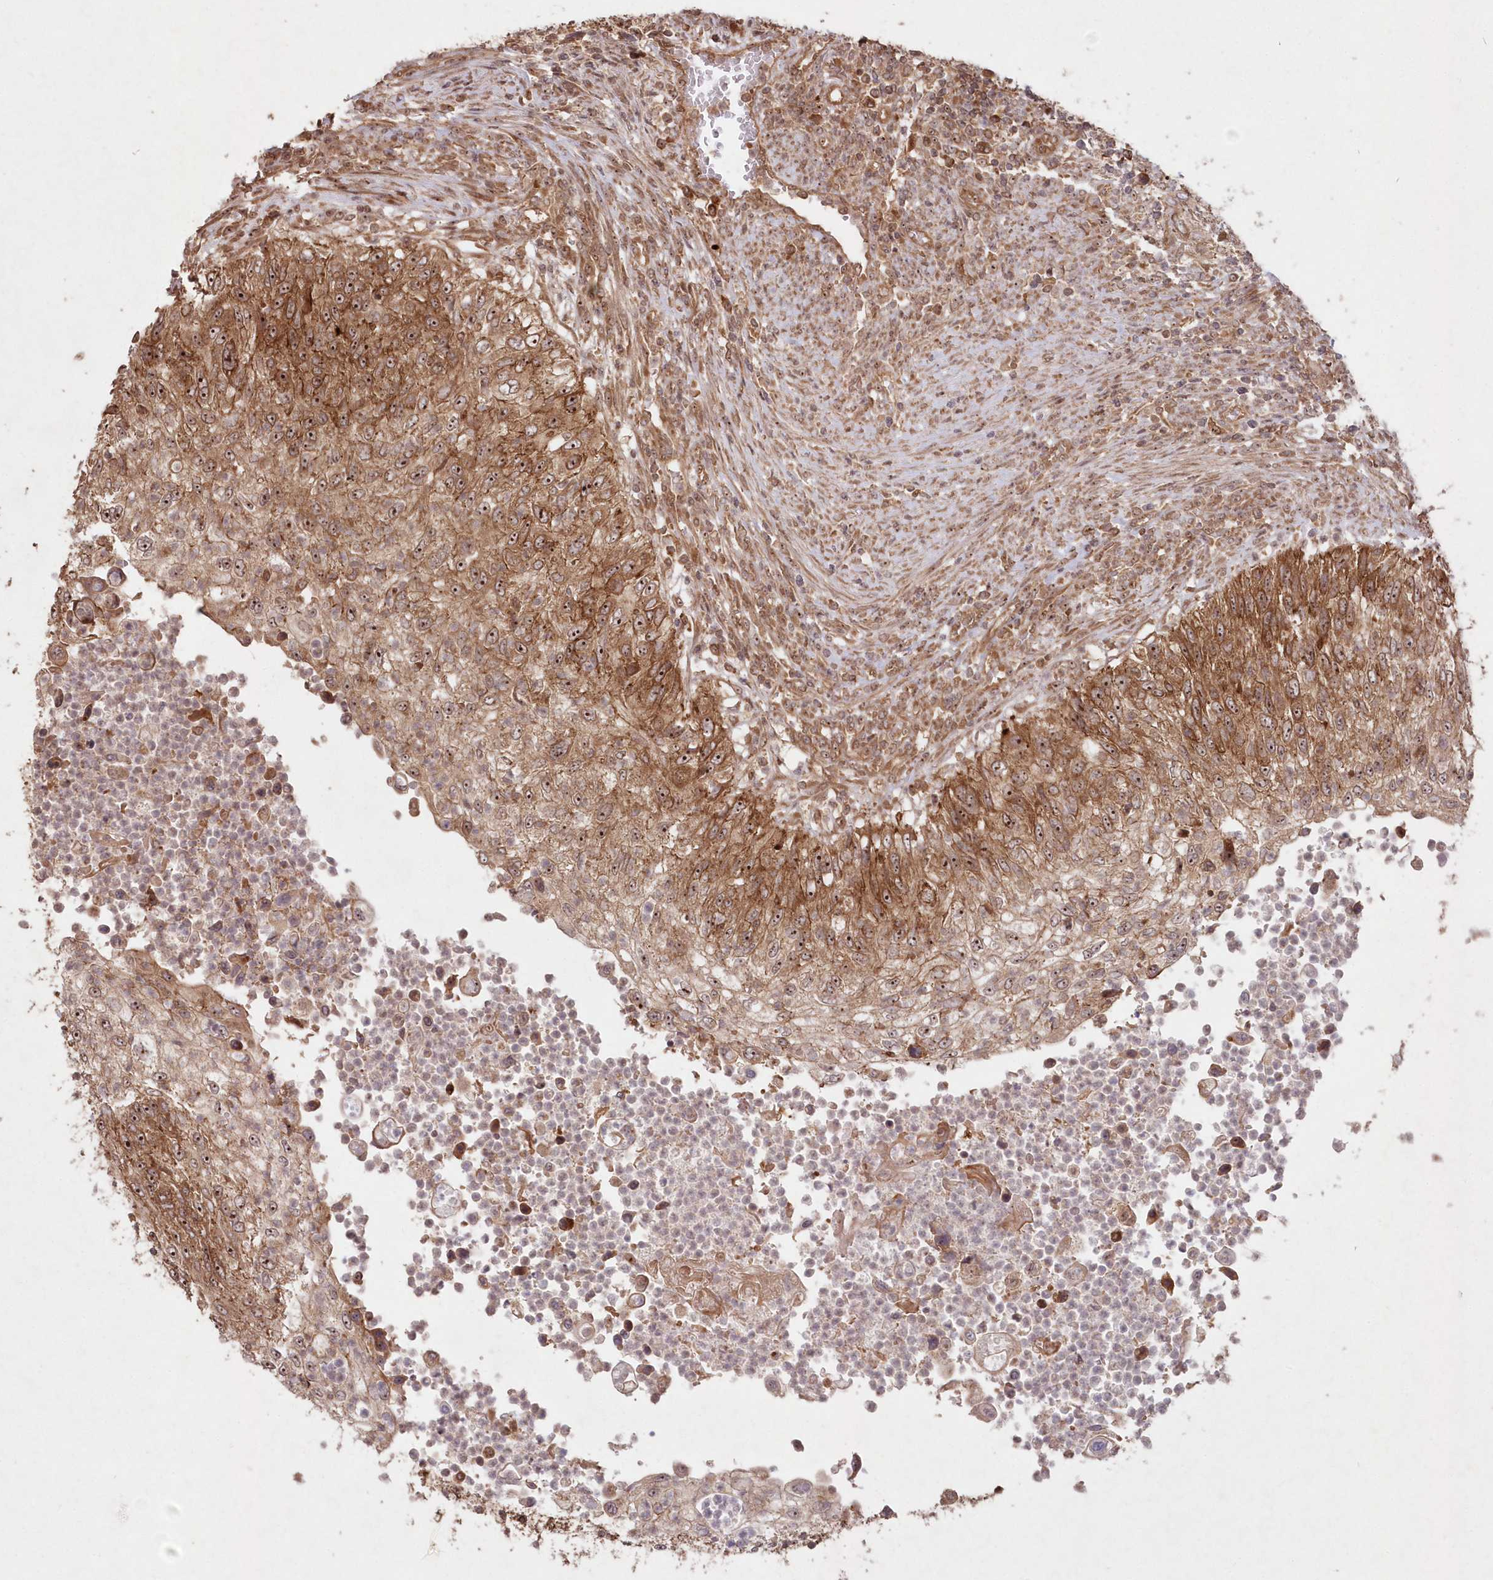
{"staining": {"intensity": "moderate", "quantity": ">75%", "location": "cytoplasmic/membranous,nuclear"}, "tissue": "urothelial cancer", "cell_type": "Tumor cells", "image_type": "cancer", "snomed": [{"axis": "morphology", "description": "Urothelial carcinoma, High grade"}, {"axis": "topography", "description": "Urinary bladder"}], "caption": "Tumor cells demonstrate medium levels of moderate cytoplasmic/membranous and nuclear expression in approximately >75% of cells in human high-grade urothelial carcinoma.", "gene": "SERINC1", "patient": {"sex": "female", "age": 60}}